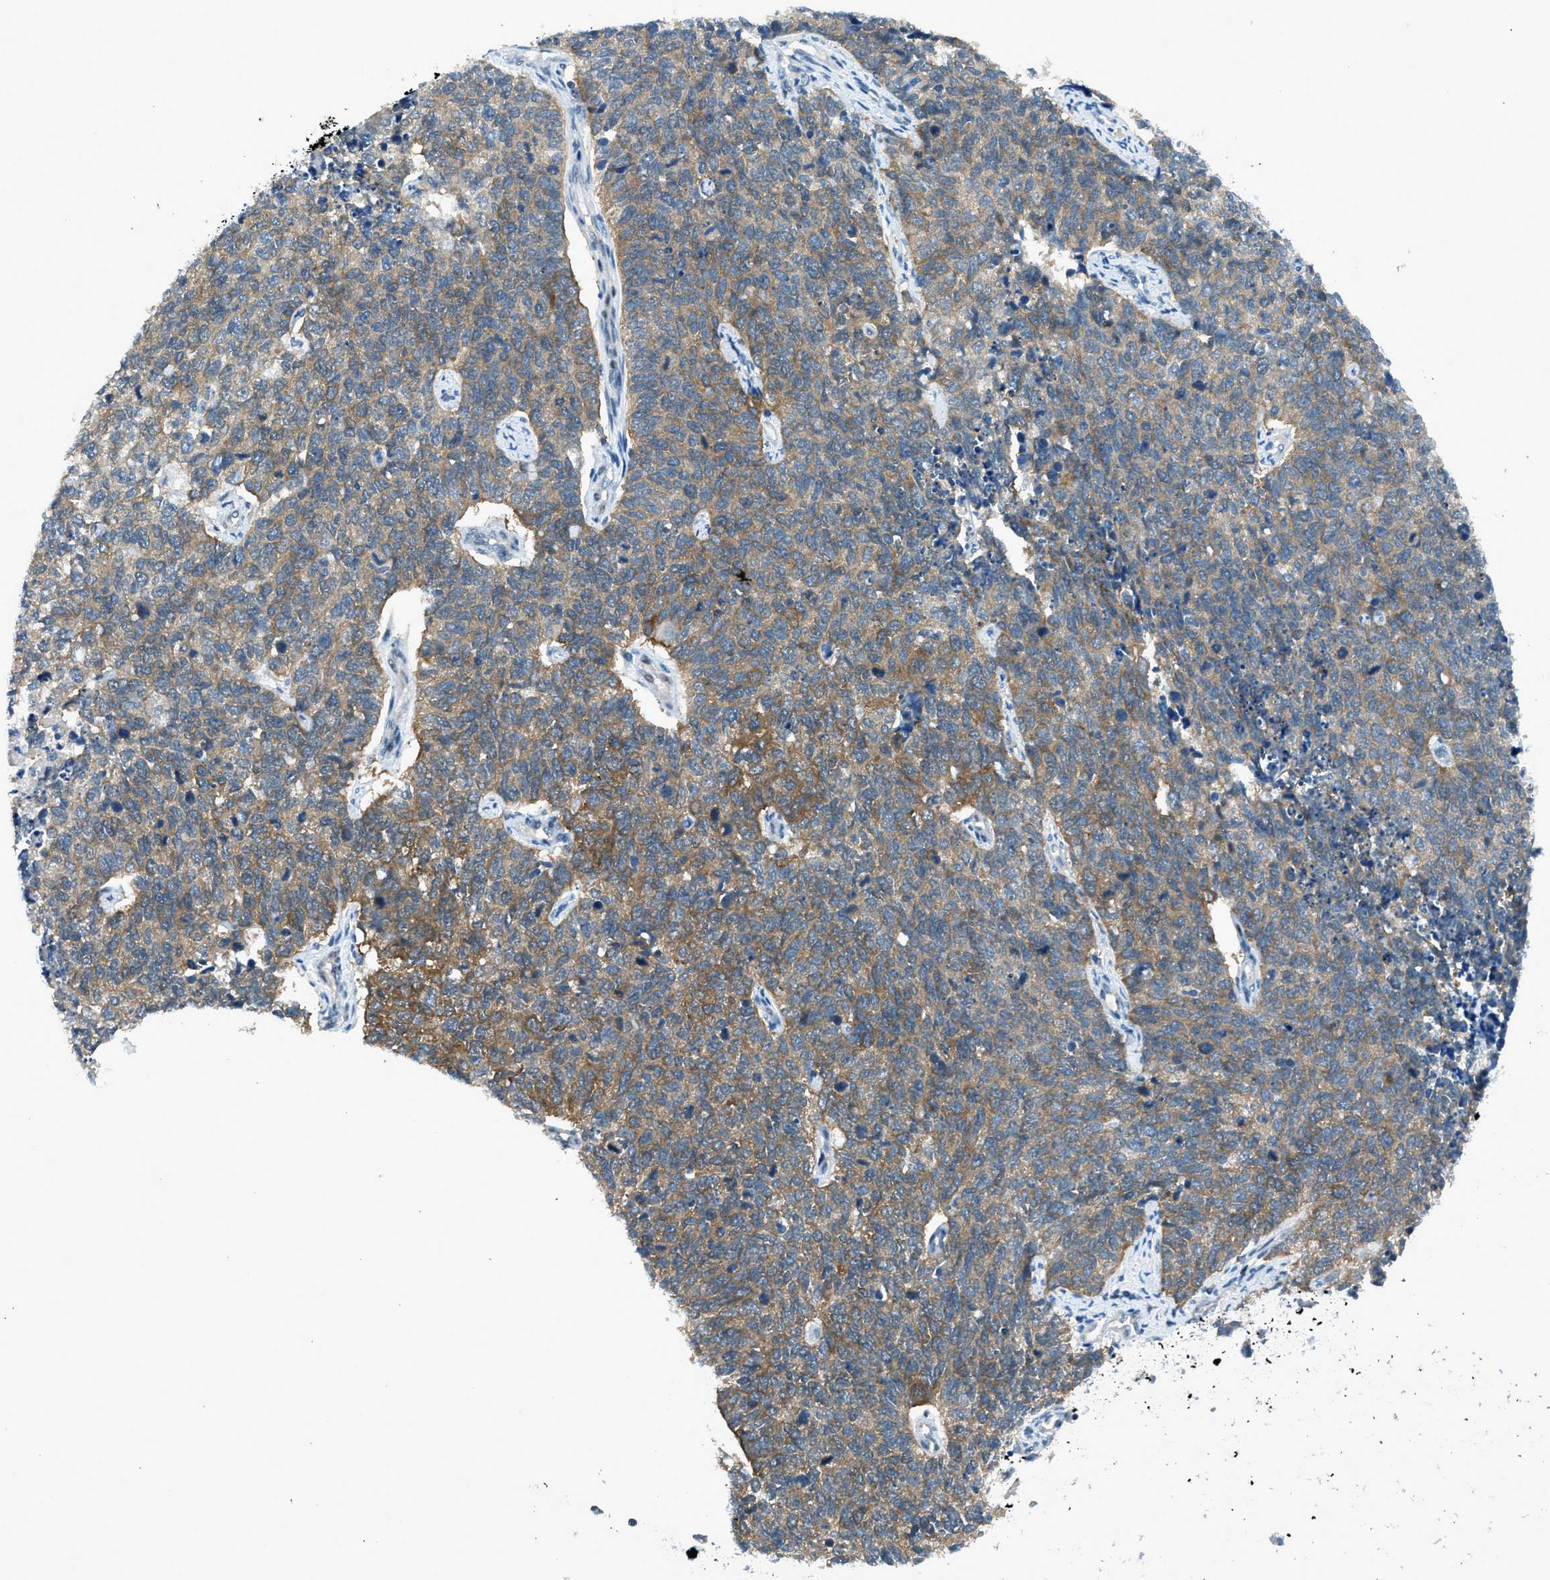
{"staining": {"intensity": "moderate", "quantity": ">75%", "location": "cytoplasmic/membranous"}, "tissue": "cervical cancer", "cell_type": "Tumor cells", "image_type": "cancer", "snomed": [{"axis": "morphology", "description": "Squamous cell carcinoma, NOS"}, {"axis": "topography", "description": "Cervix"}], "caption": "Protein positivity by IHC demonstrates moderate cytoplasmic/membranous positivity in about >75% of tumor cells in squamous cell carcinoma (cervical). (DAB (3,3'-diaminobenzidine) IHC with brightfield microscopy, high magnification).", "gene": "LMLN", "patient": {"sex": "female", "age": 63}}